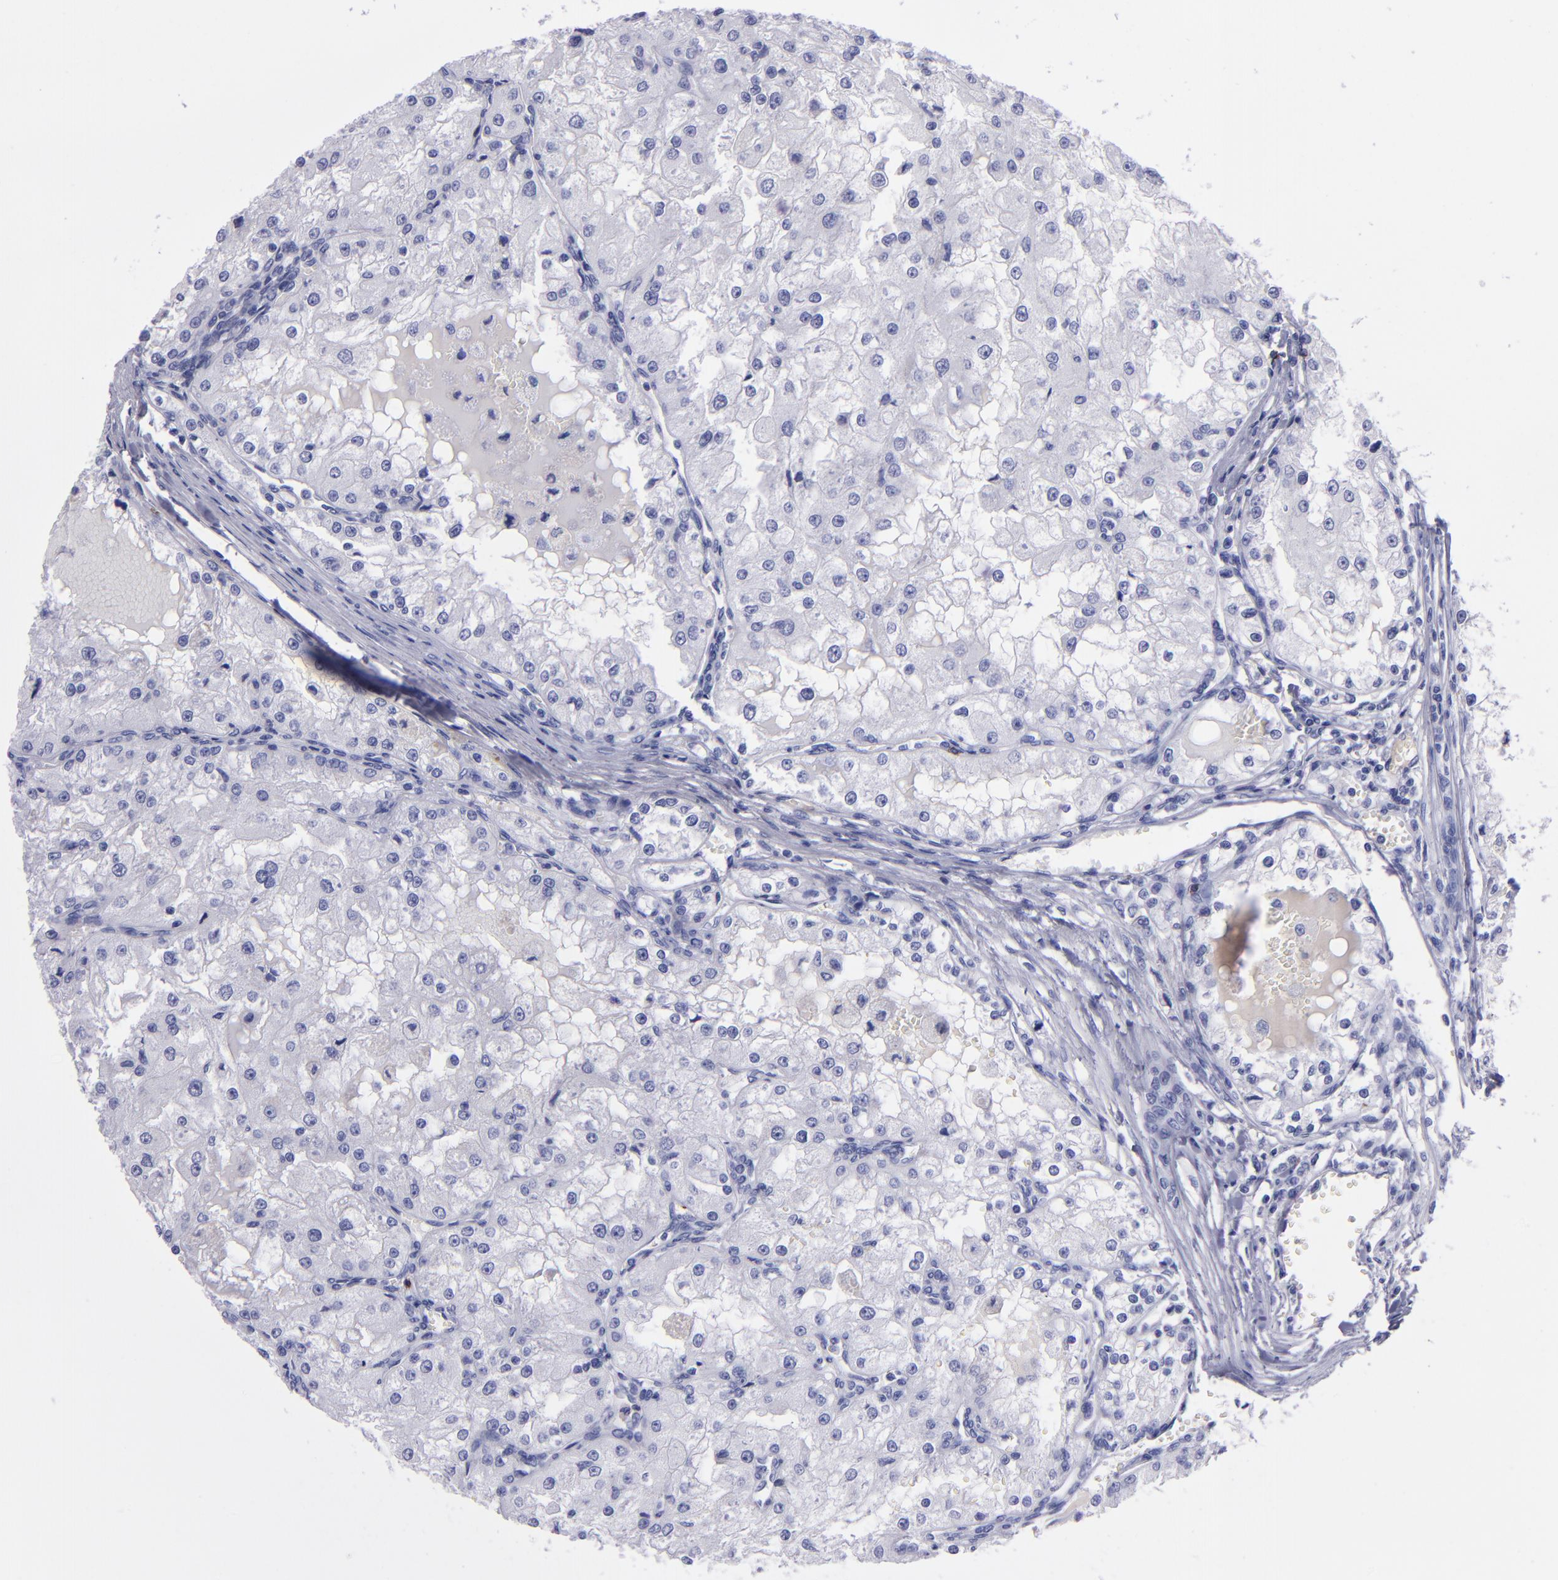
{"staining": {"intensity": "negative", "quantity": "none", "location": "none"}, "tissue": "renal cancer", "cell_type": "Tumor cells", "image_type": "cancer", "snomed": [{"axis": "morphology", "description": "Adenocarcinoma, NOS"}, {"axis": "topography", "description": "Kidney"}], "caption": "The immunohistochemistry image has no significant staining in tumor cells of renal adenocarcinoma tissue. (DAB IHC with hematoxylin counter stain).", "gene": "CD37", "patient": {"sex": "female", "age": 74}}